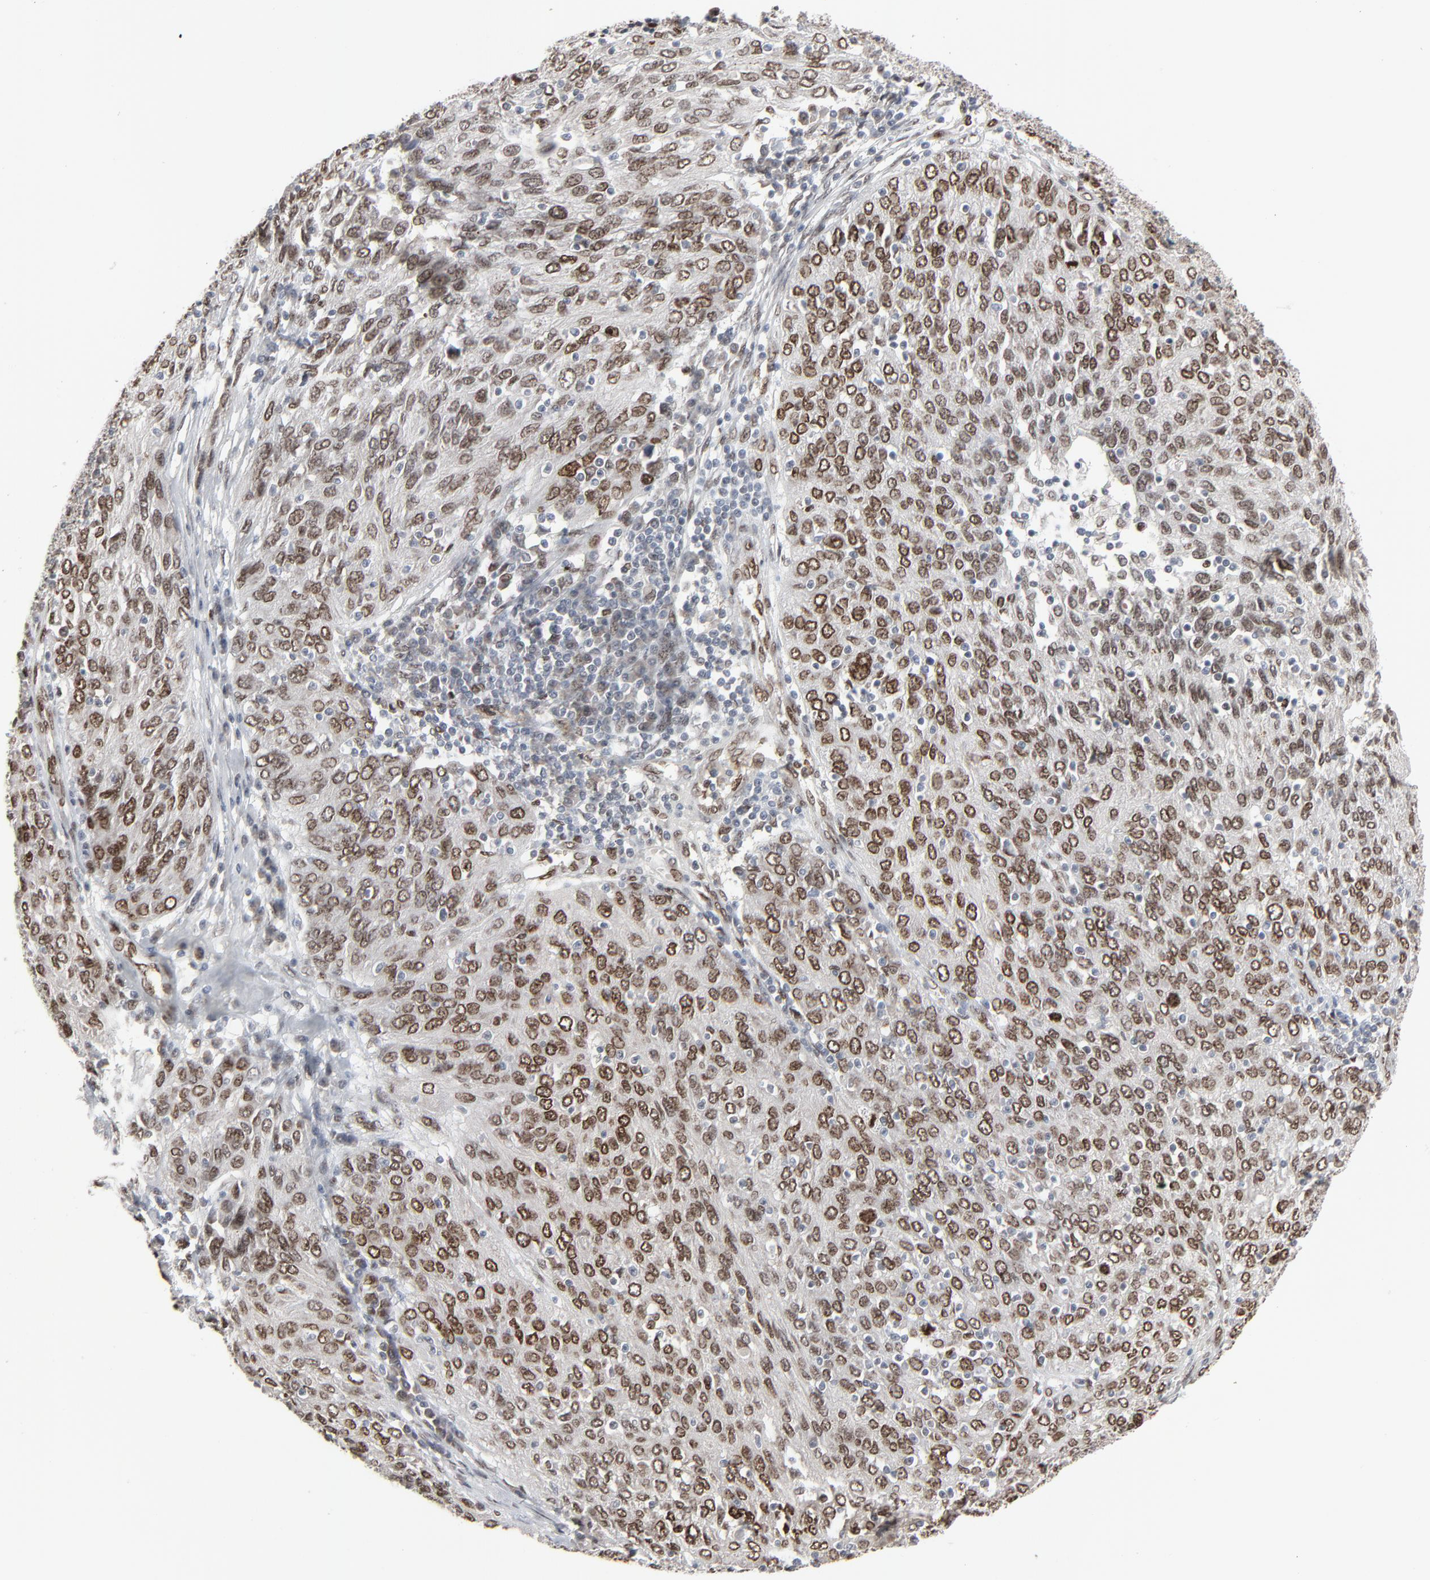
{"staining": {"intensity": "strong", "quantity": ">75%", "location": "nuclear"}, "tissue": "ovarian cancer", "cell_type": "Tumor cells", "image_type": "cancer", "snomed": [{"axis": "morphology", "description": "Carcinoma, endometroid"}, {"axis": "topography", "description": "Ovary"}], "caption": "Brown immunohistochemical staining in ovarian cancer exhibits strong nuclear expression in about >75% of tumor cells. (IHC, brightfield microscopy, high magnification).", "gene": "CUX1", "patient": {"sex": "female", "age": 50}}